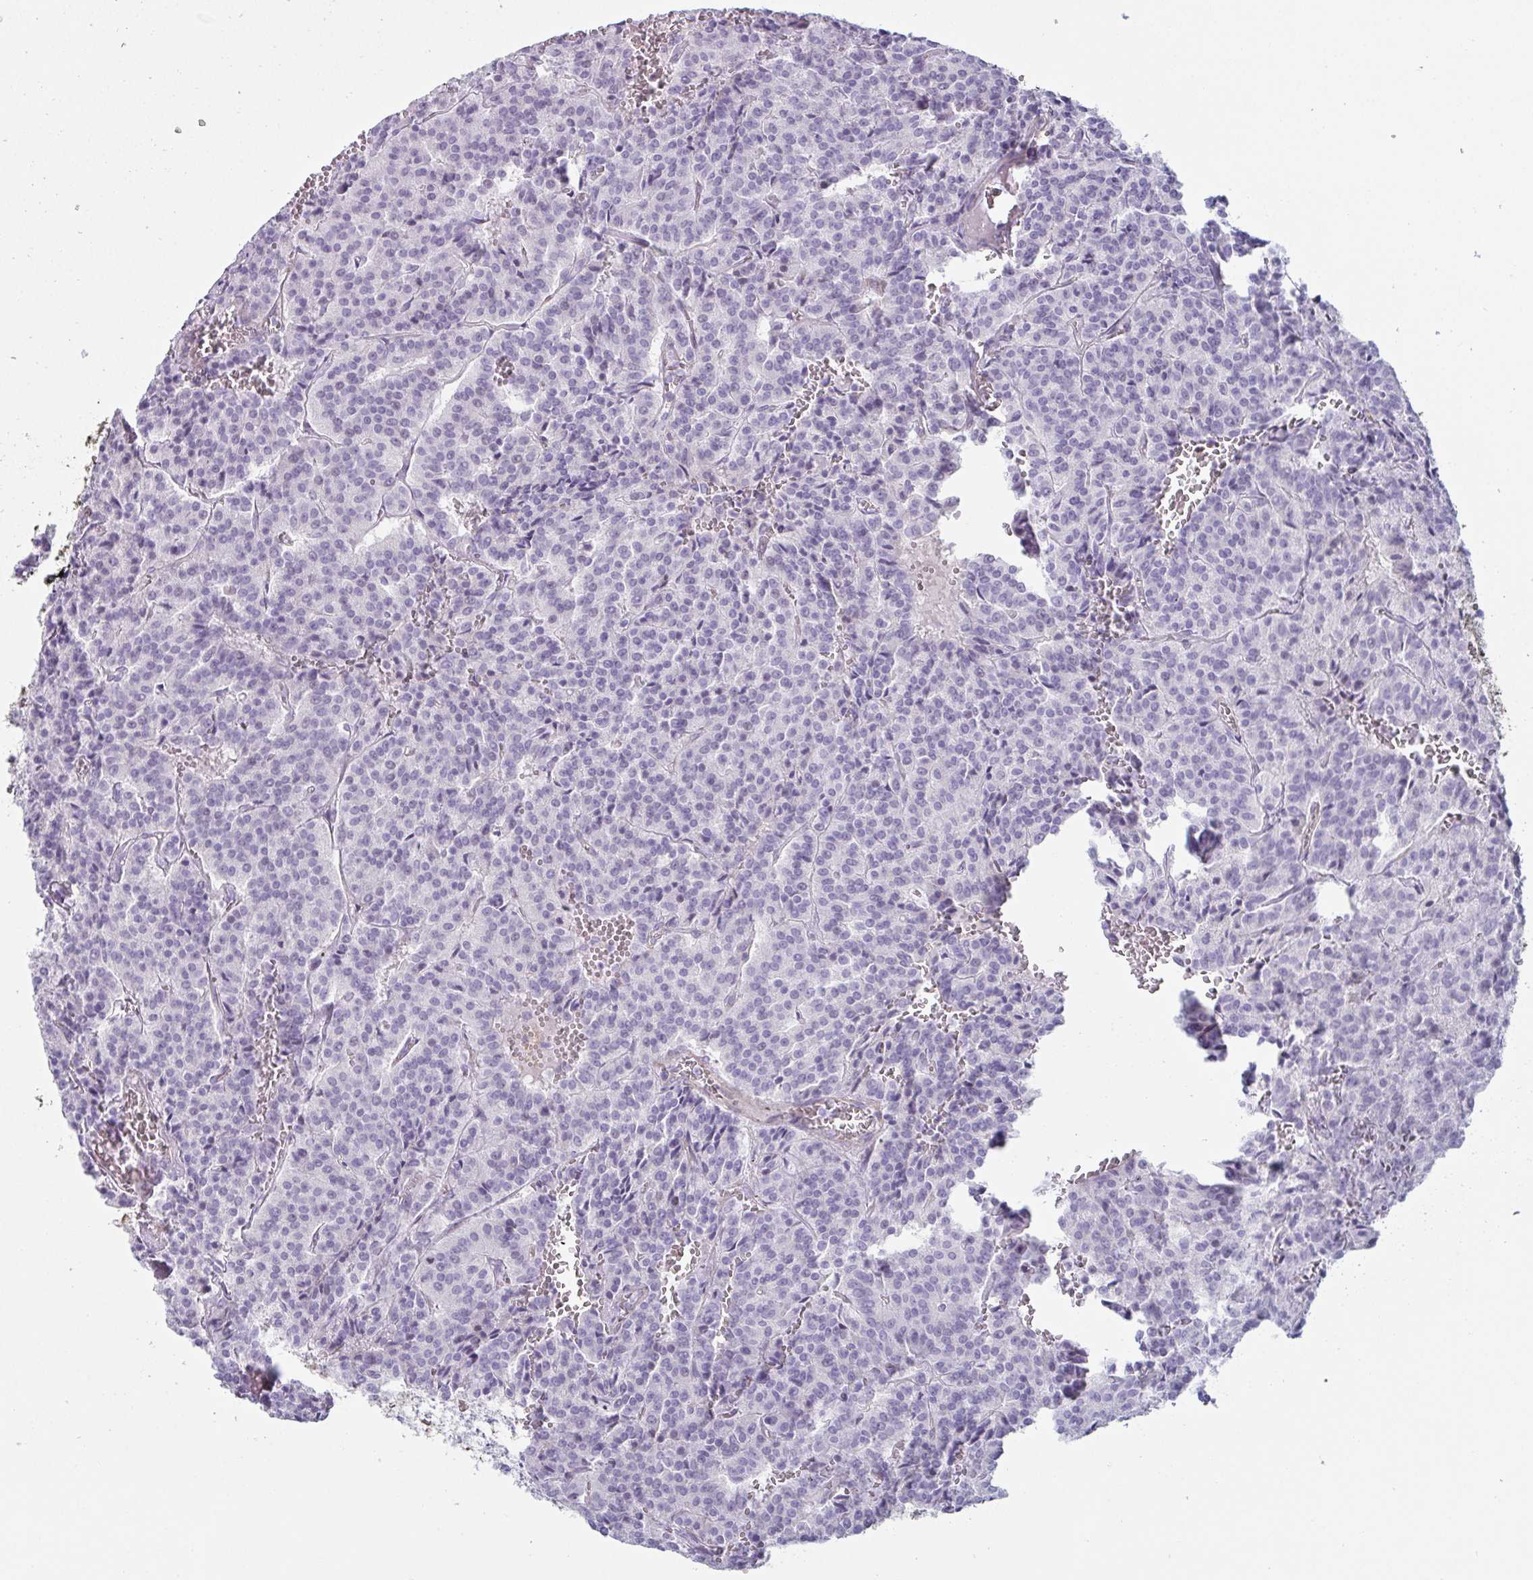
{"staining": {"intensity": "negative", "quantity": "none", "location": "none"}, "tissue": "carcinoid", "cell_type": "Tumor cells", "image_type": "cancer", "snomed": [{"axis": "morphology", "description": "Carcinoid, malignant, NOS"}, {"axis": "topography", "description": "Lung"}], "caption": "Tumor cells are negative for brown protein staining in malignant carcinoid.", "gene": "OR5P3", "patient": {"sex": "male", "age": 70}}